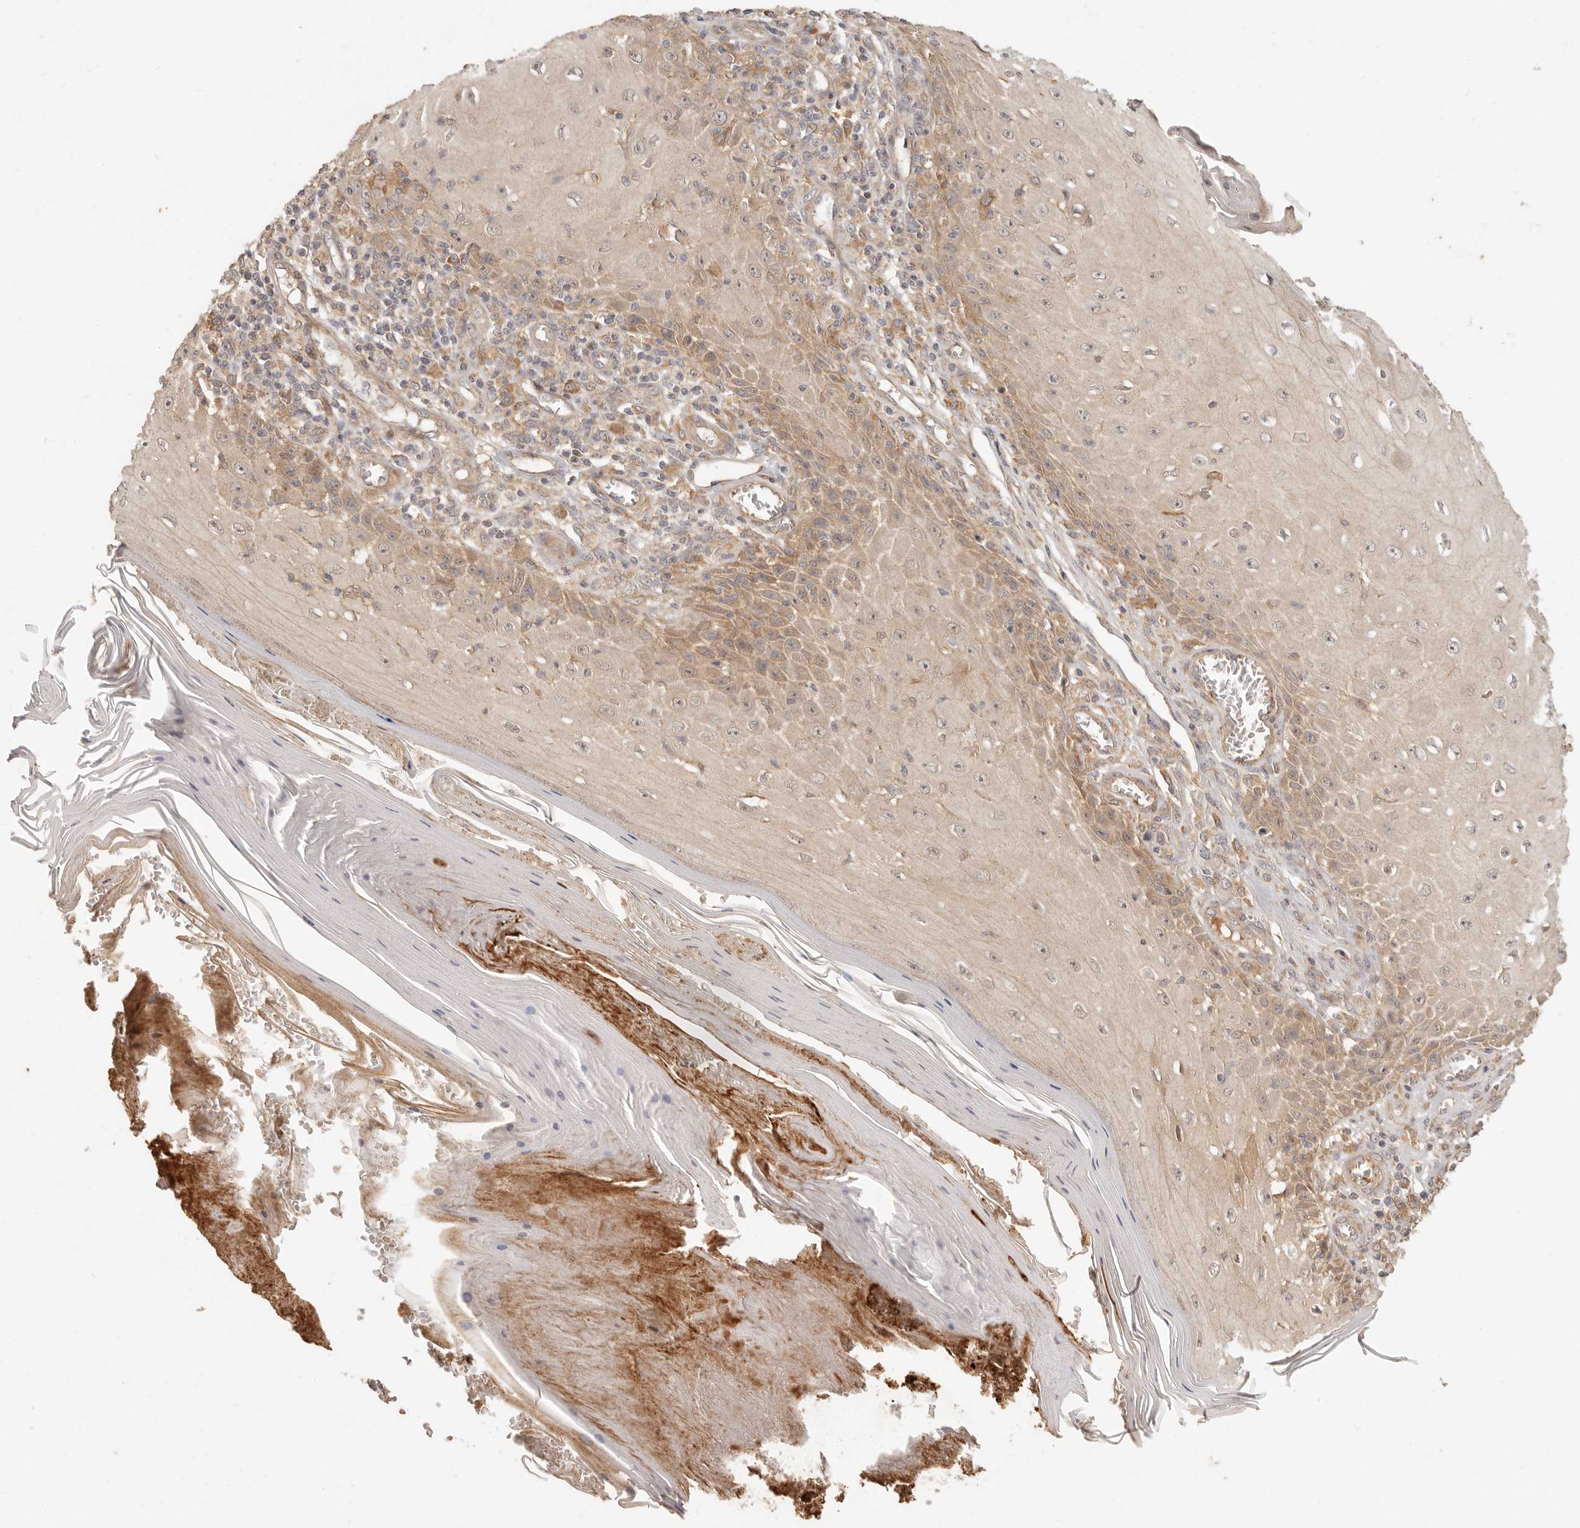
{"staining": {"intensity": "weak", "quantity": "25%-75%", "location": "cytoplasmic/membranous"}, "tissue": "skin cancer", "cell_type": "Tumor cells", "image_type": "cancer", "snomed": [{"axis": "morphology", "description": "Squamous cell carcinoma, NOS"}, {"axis": "topography", "description": "Skin"}], "caption": "This micrograph displays skin cancer (squamous cell carcinoma) stained with immunohistochemistry to label a protein in brown. The cytoplasmic/membranous of tumor cells show weak positivity for the protein. Nuclei are counter-stained blue.", "gene": "VIPR1", "patient": {"sex": "female", "age": 73}}